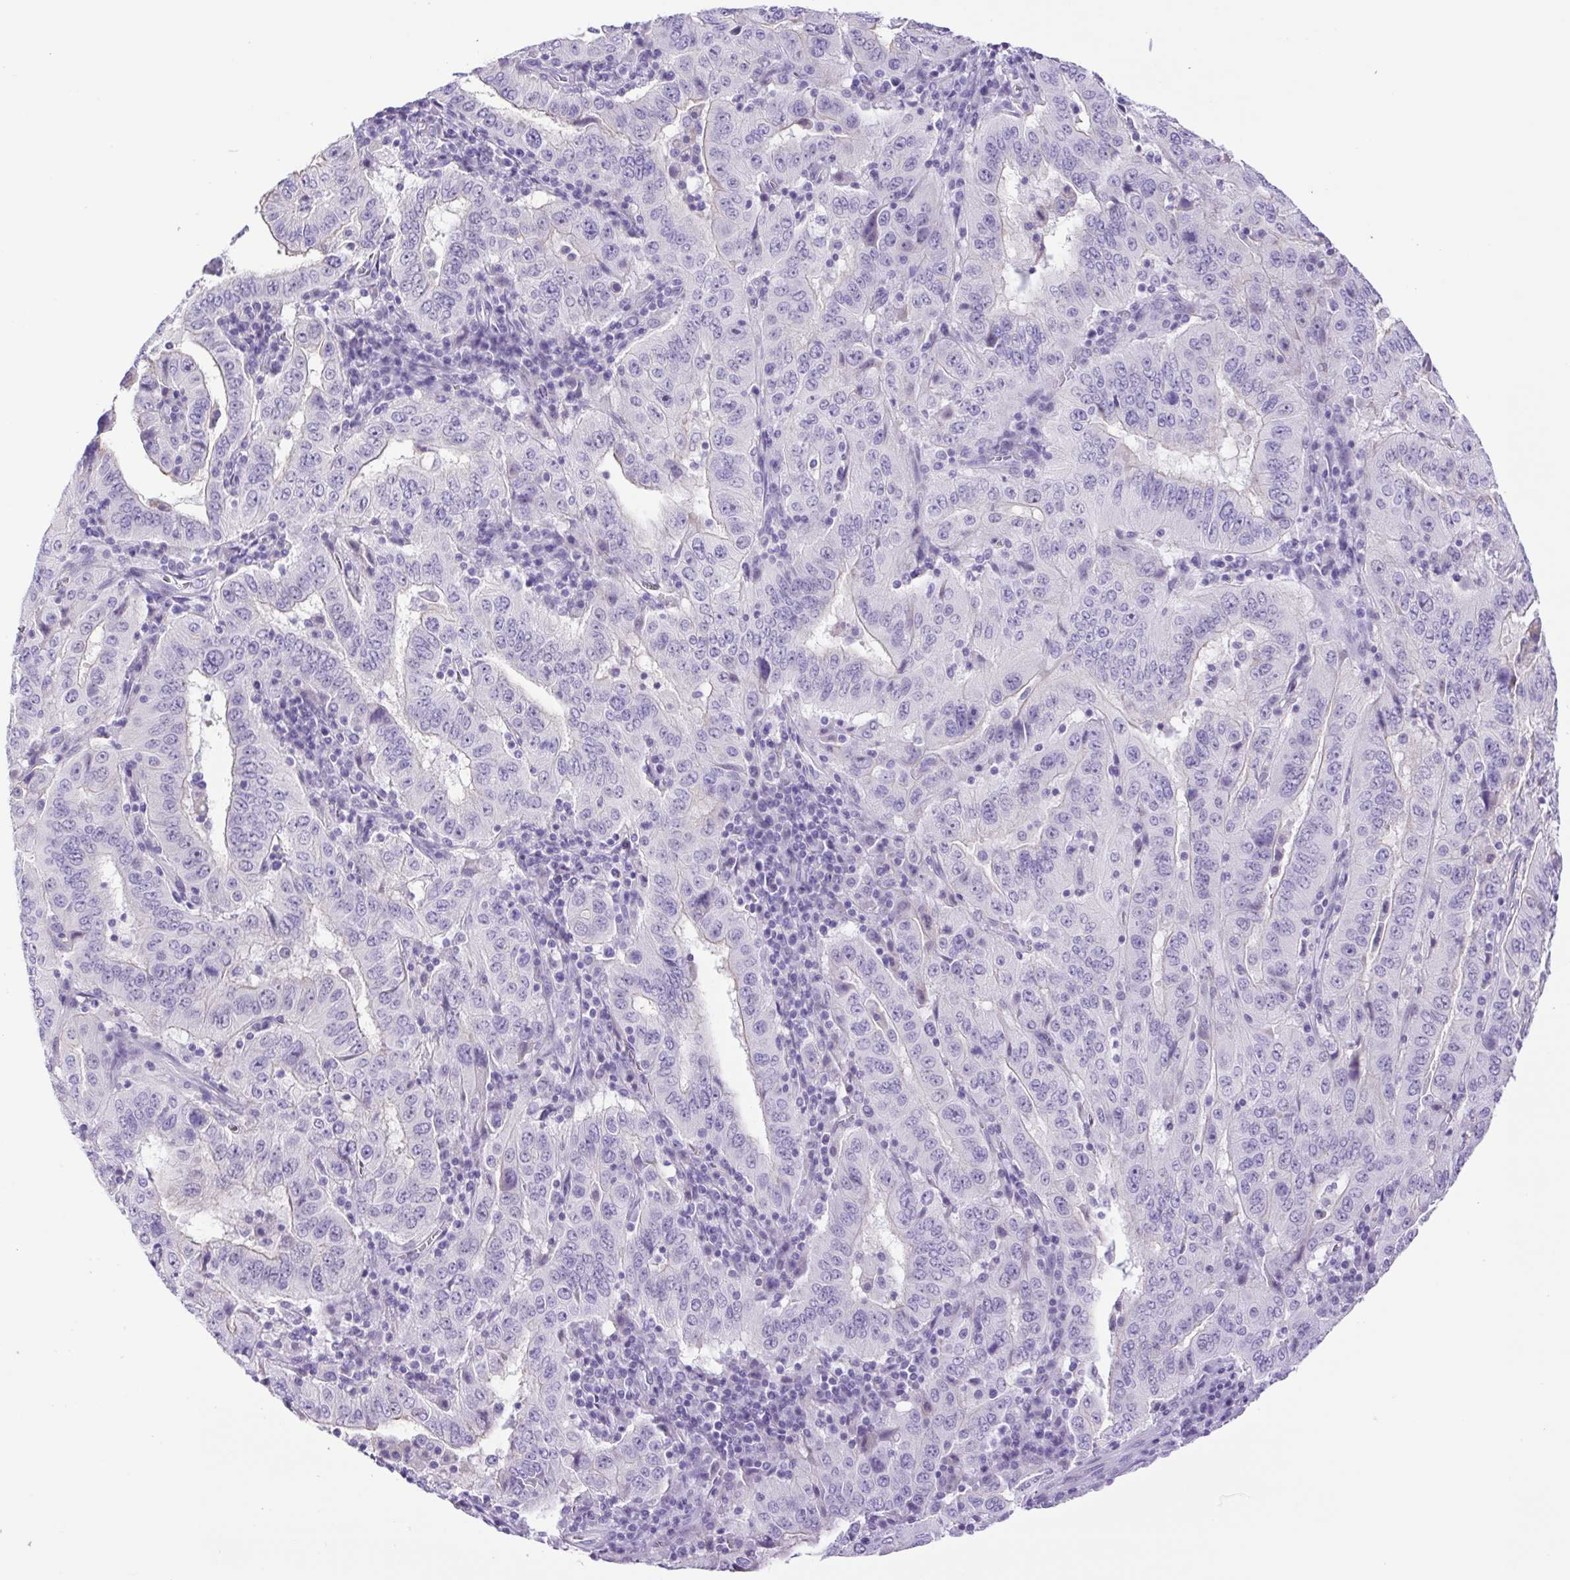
{"staining": {"intensity": "negative", "quantity": "none", "location": "none"}, "tissue": "pancreatic cancer", "cell_type": "Tumor cells", "image_type": "cancer", "snomed": [{"axis": "morphology", "description": "Adenocarcinoma, NOS"}, {"axis": "topography", "description": "Pancreas"}], "caption": "Pancreatic adenocarcinoma was stained to show a protein in brown. There is no significant expression in tumor cells.", "gene": "CDSN", "patient": {"sex": "male", "age": 63}}